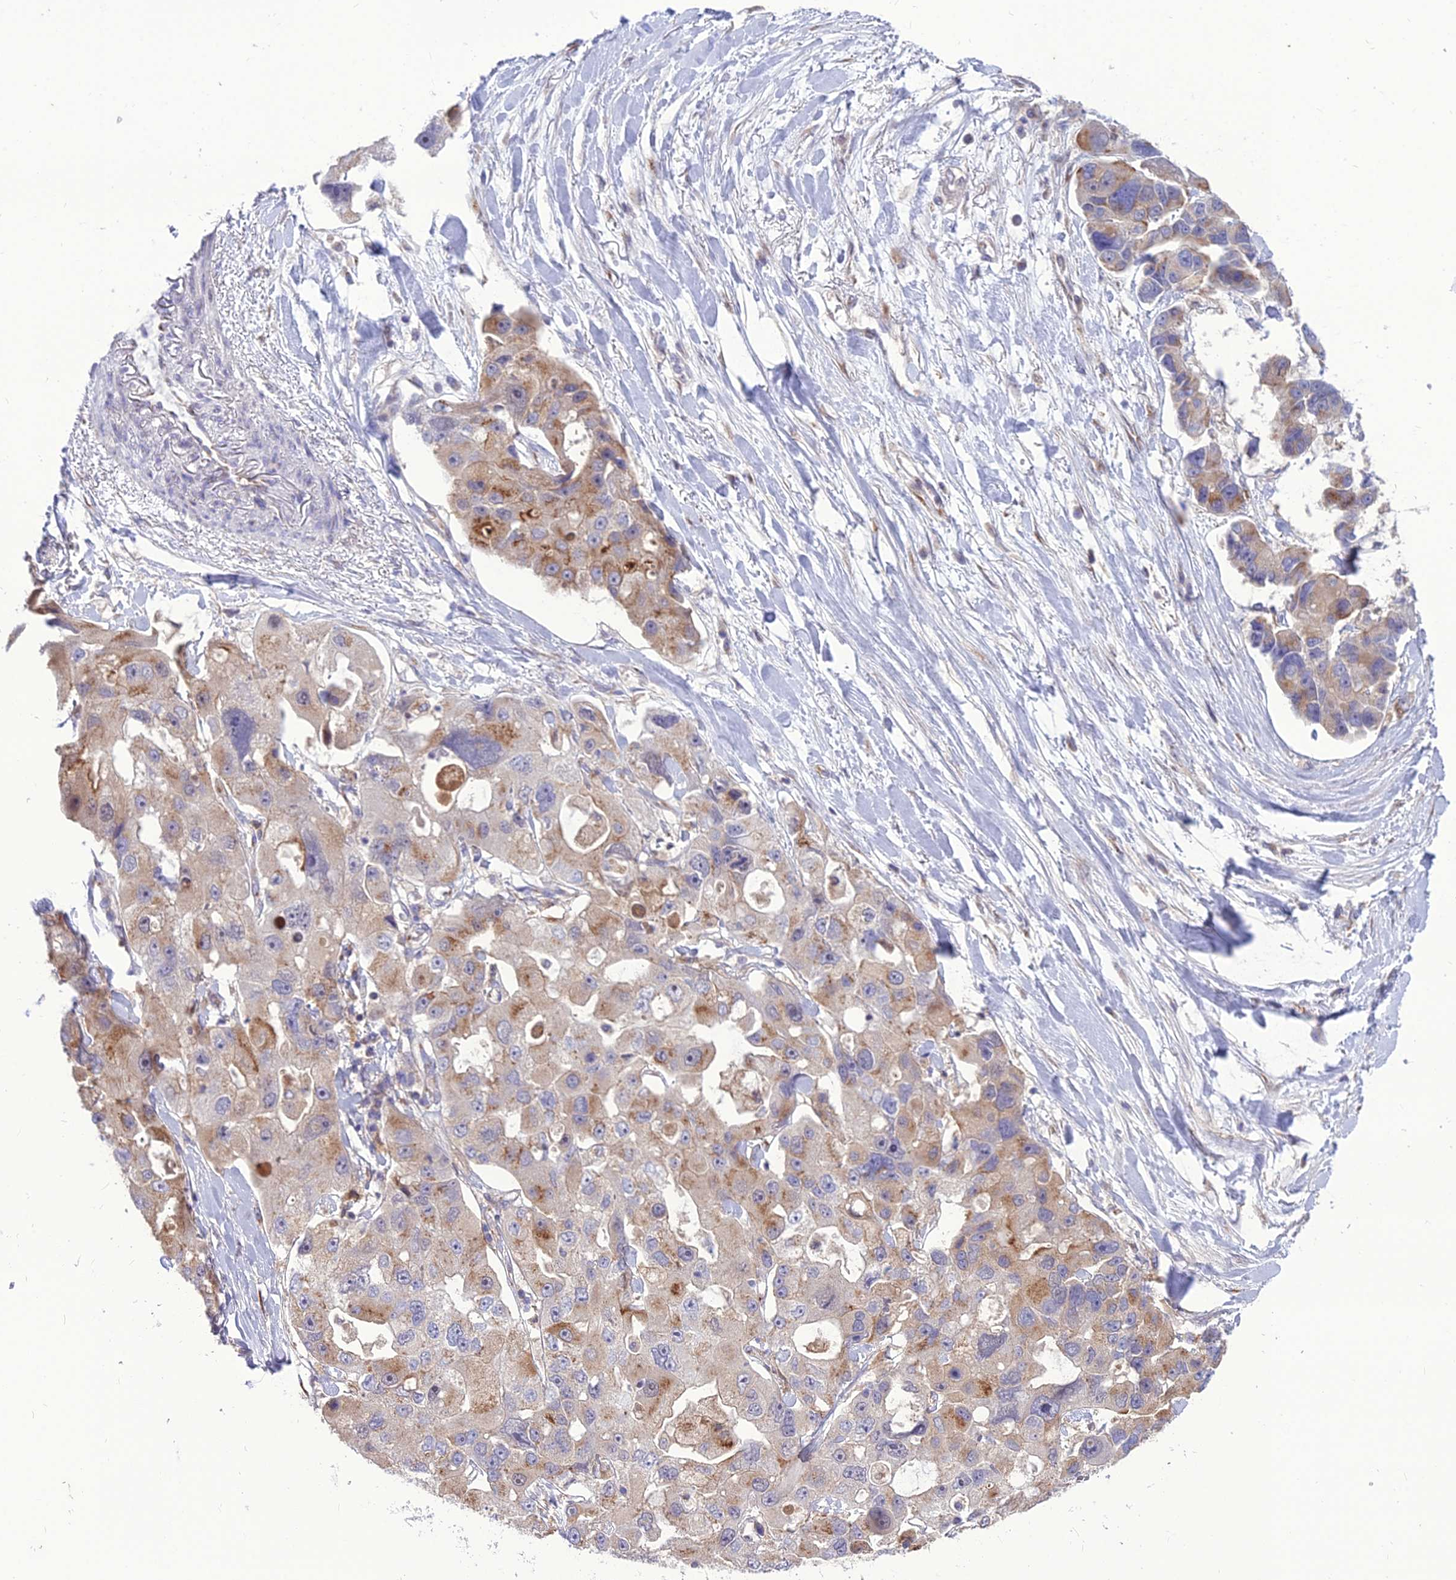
{"staining": {"intensity": "moderate", "quantity": "25%-75%", "location": "cytoplasmic/membranous"}, "tissue": "lung cancer", "cell_type": "Tumor cells", "image_type": "cancer", "snomed": [{"axis": "morphology", "description": "Adenocarcinoma, NOS"}, {"axis": "topography", "description": "Lung"}], "caption": "This histopathology image displays IHC staining of human lung cancer, with medium moderate cytoplasmic/membranous positivity in approximately 25%-75% of tumor cells.", "gene": "SPRYD7", "patient": {"sex": "female", "age": 54}}